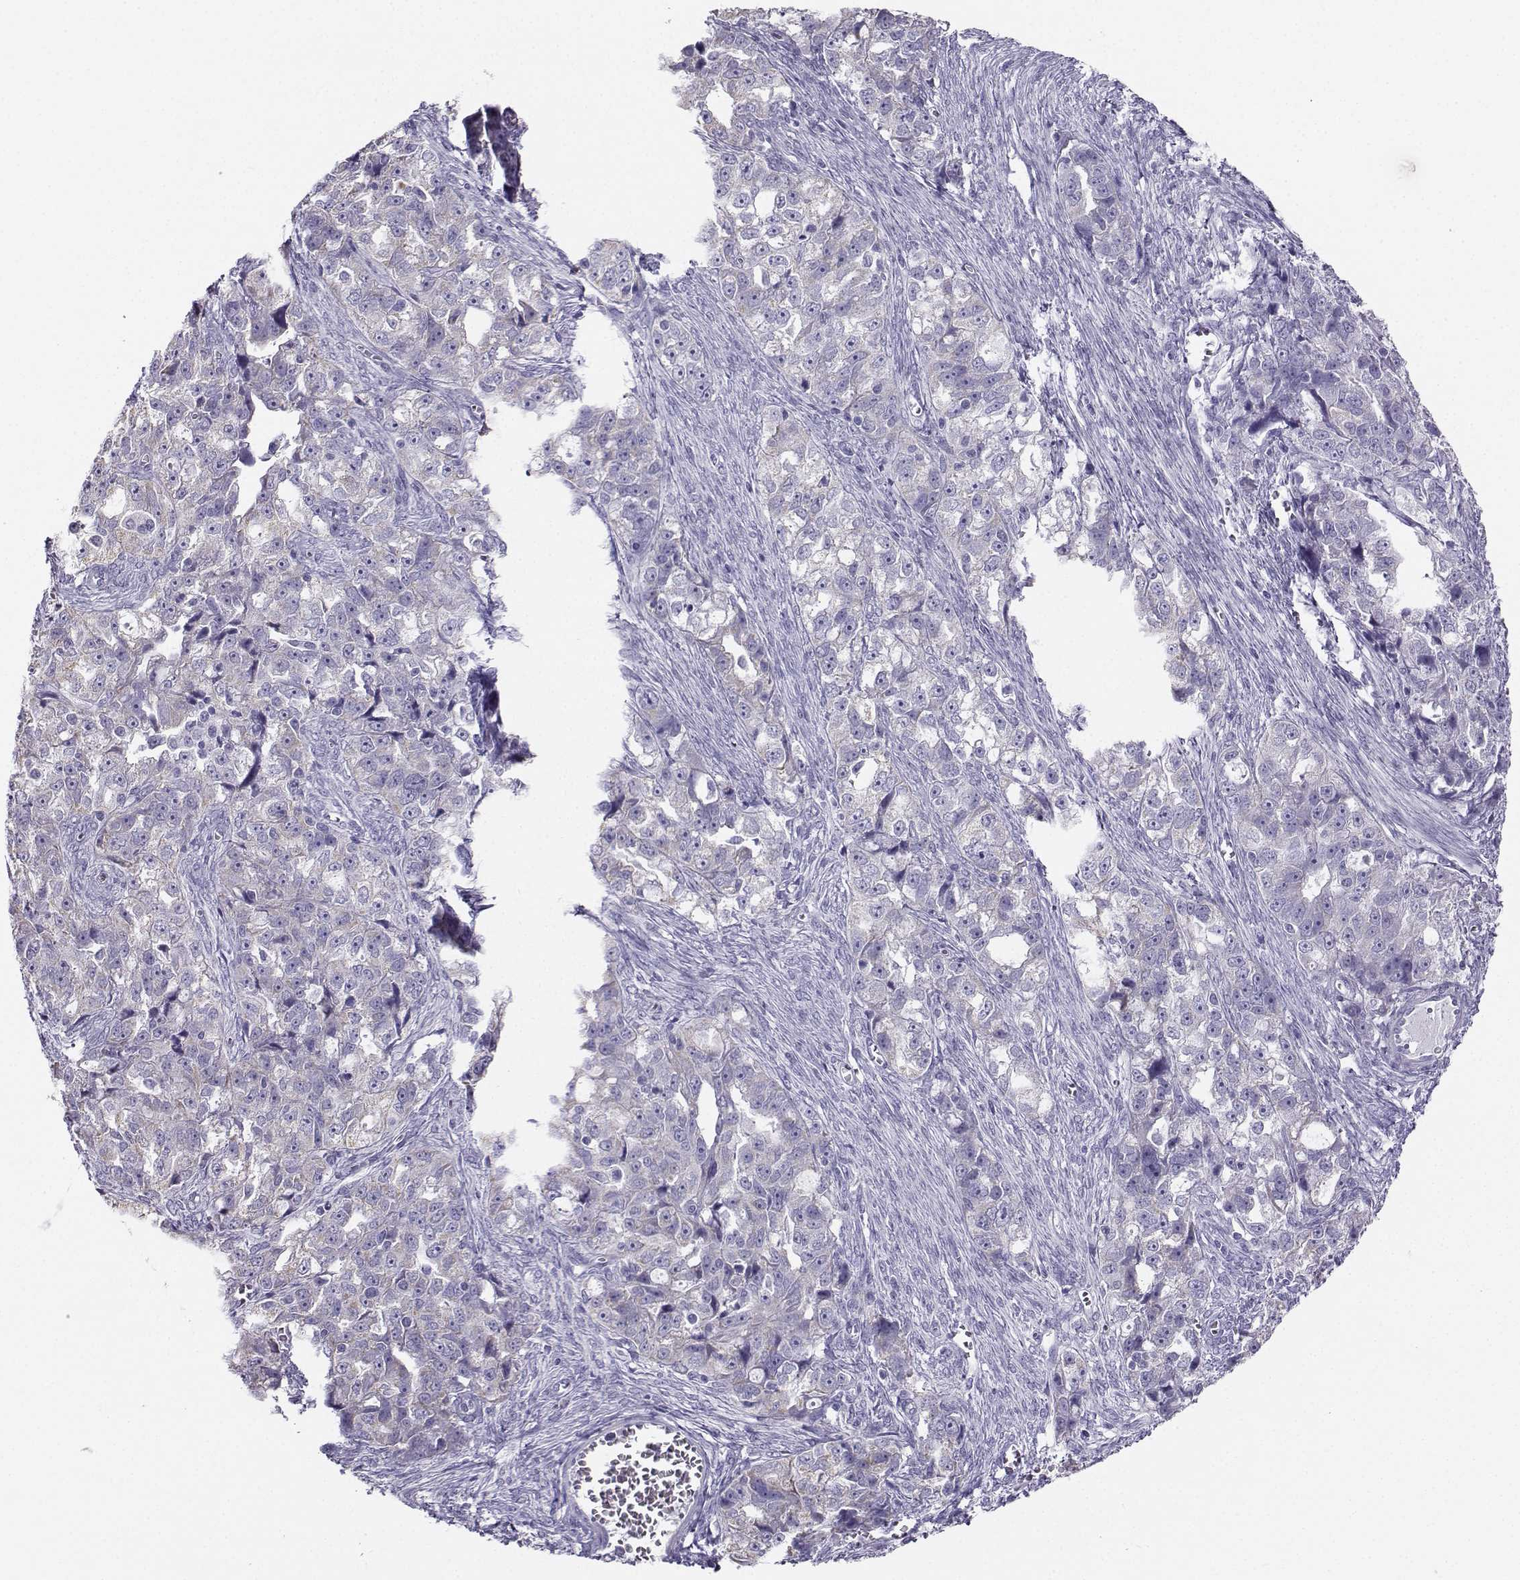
{"staining": {"intensity": "negative", "quantity": "none", "location": "none"}, "tissue": "ovarian cancer", "cell_type": "Tumor cells", "image_type": "cancer", "snomed": [{"axis": "morphology", "description": "Cystadenocarcinoma, serous, NOS"}, {"axis": "topography", "description": "Ovary"}], "caption": "An image of ovarian serous cystadenocarcinoma stained for a protein shows no brown staining in tumor cells.", "gene": "AVP", "patient": {"sex": "female", "age": 51}}